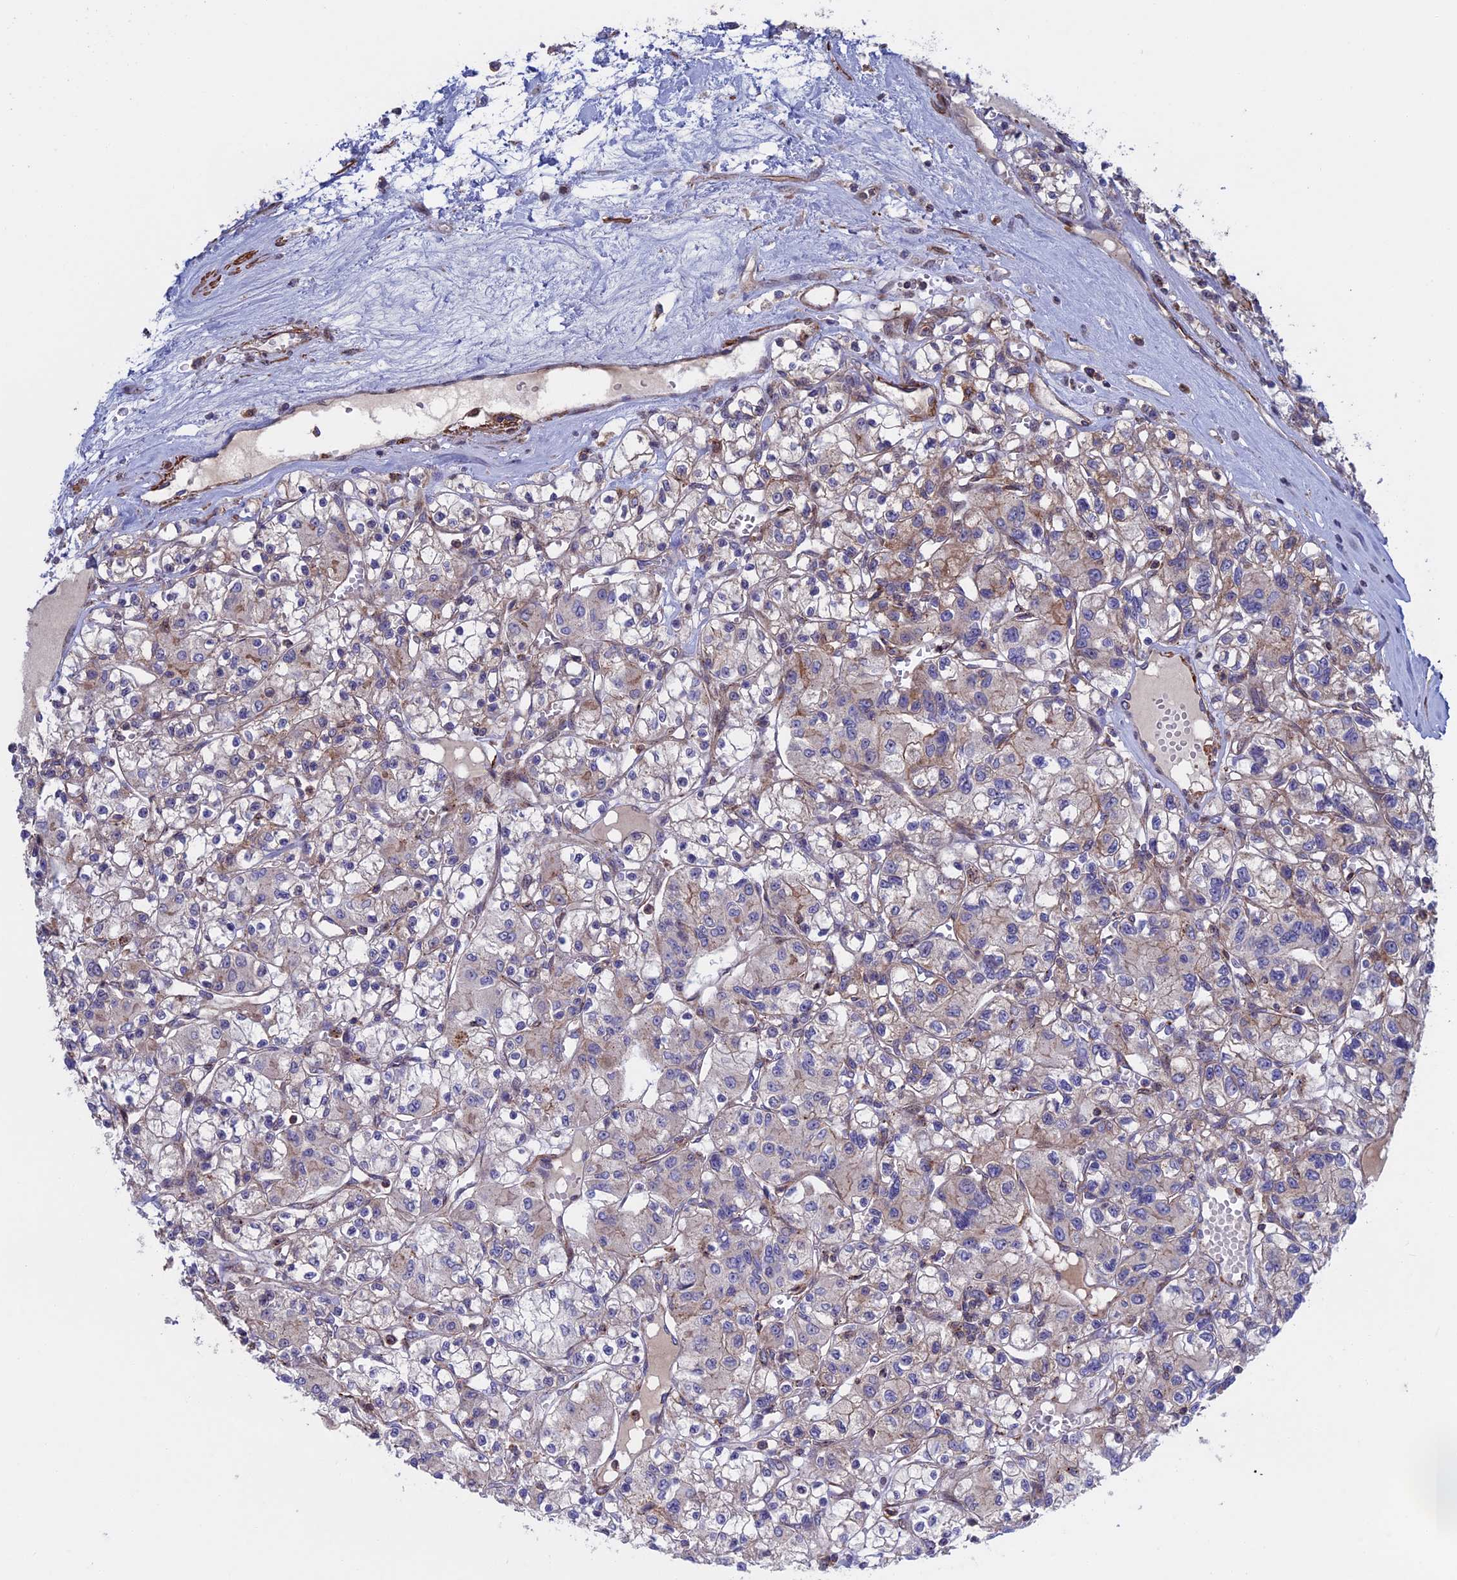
{"staining": {"intensity": "negative", "quantity": "none", "location": "none"}, "tissue": "renal cancer", "cell_type": "Tumor cells", "image_type": "cancer", "snomed": [{"axis": "morphology", "description": "Adenocarcinoma, NOS"}, {"axis": "topography", "description": "Kidney"}], "caption": "DAB immunohistochemical staining of human renal cancer (adenocarcinoma) displays no significant staining in tumor cells. (Immunohistochemistry, brightfield microscopy, high magnification).", "gene": "LYPD5", "patient": {"sex": "female", "age": 59}}